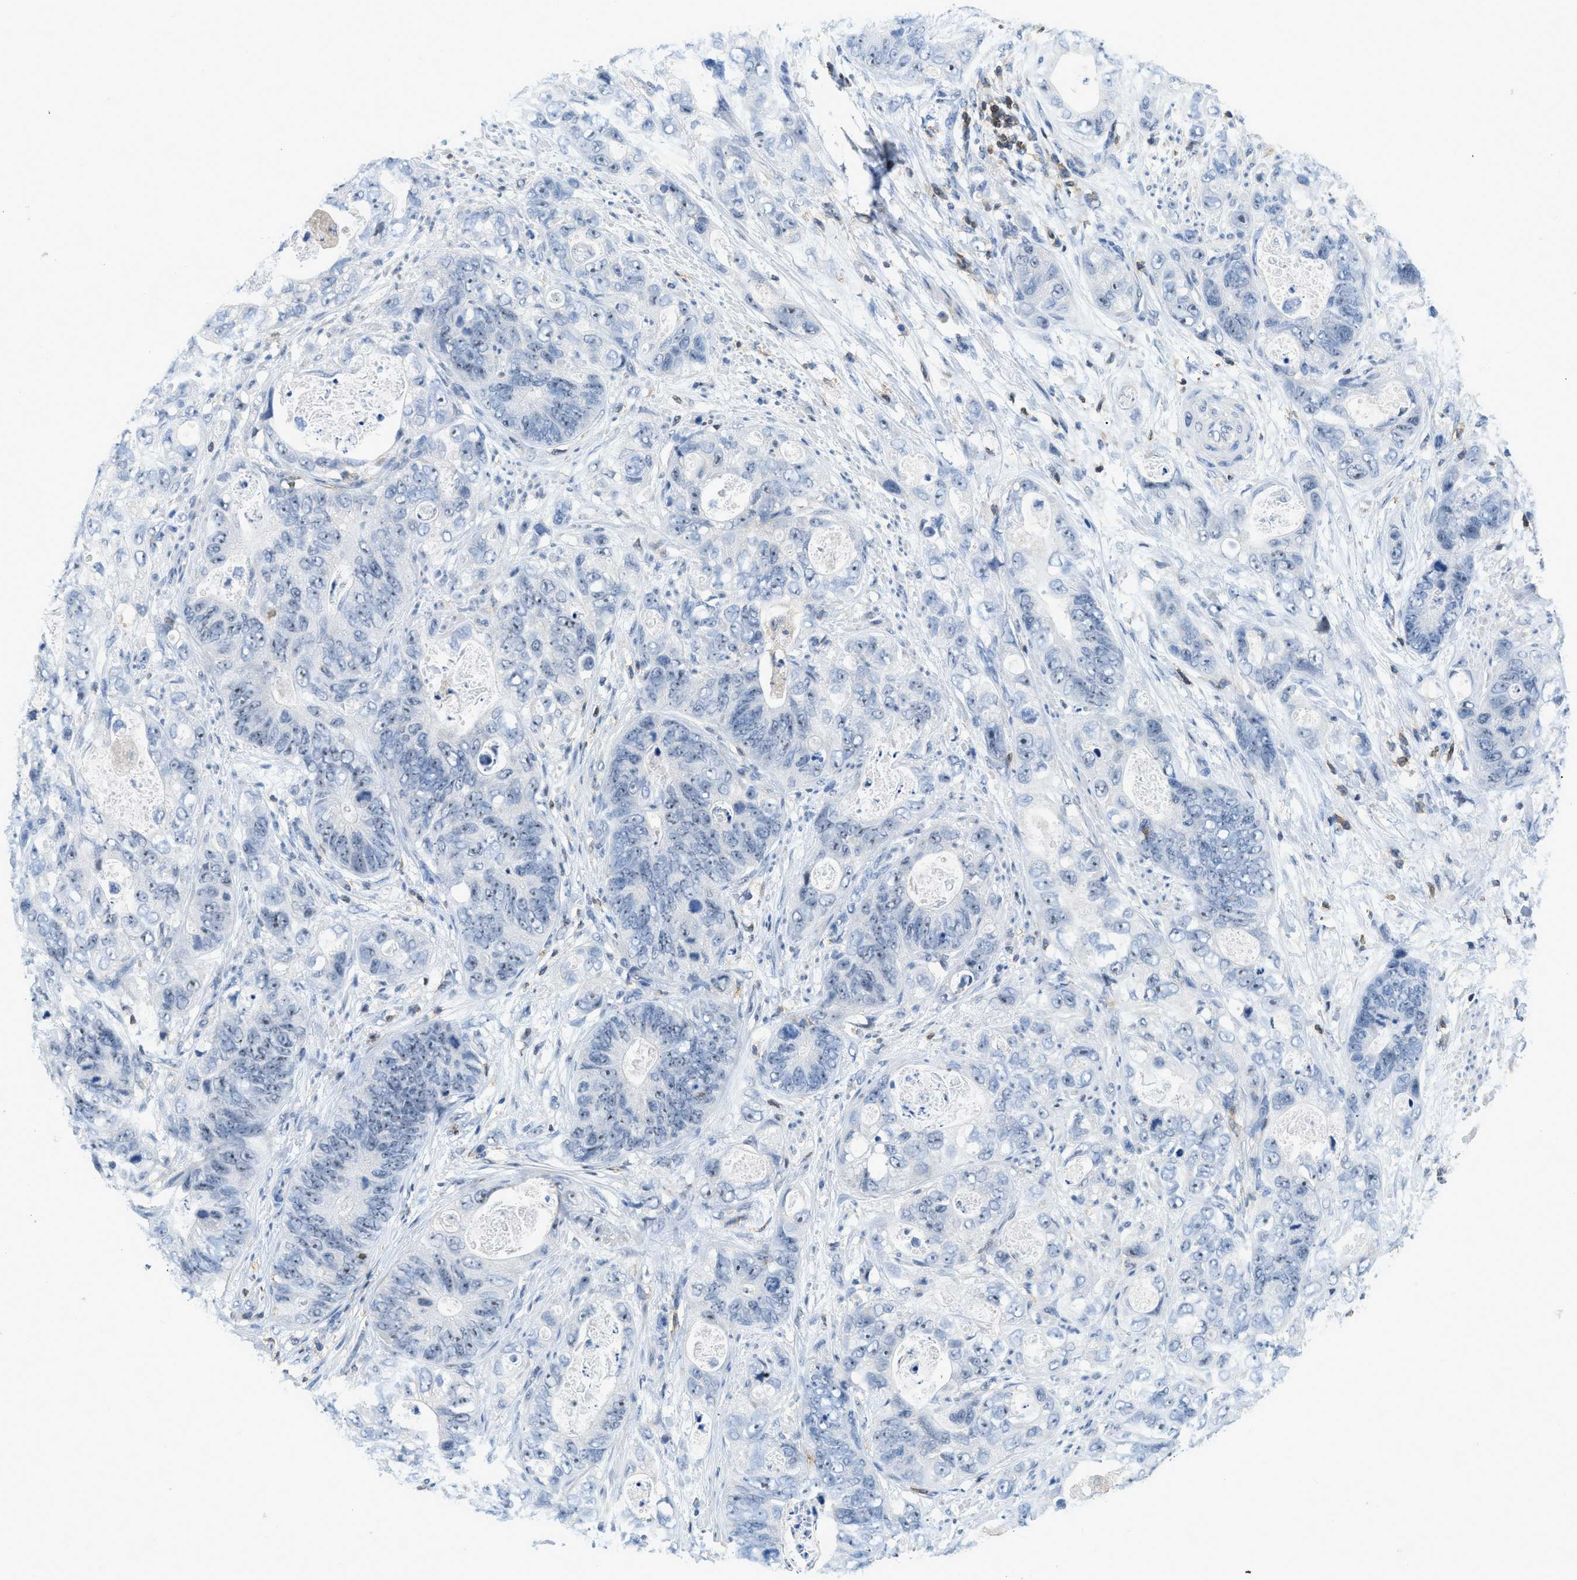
{"staining": {"intensity": "negative", "quantity": "none", "location": "none"}, "tissue": "stomach cancer", "cell_type": "Tumor cells", "image_type": "cancer", "snomed": [{"axis": "morphology", "description": "Adenocarcinoma, NOS"}, {"axis": "topography", "description": "Stomach"}], "caption": "Tumor cells show no significant protein positivity in adenocarcinoma (stomach). The staining is performed using DAB (3,3'-diaminobenzidine) brown chromogen with nuclei counter-stained in using hematoxylin.", "gene": "FAM151A", "patient": {"sex": "female", "age": 89}}